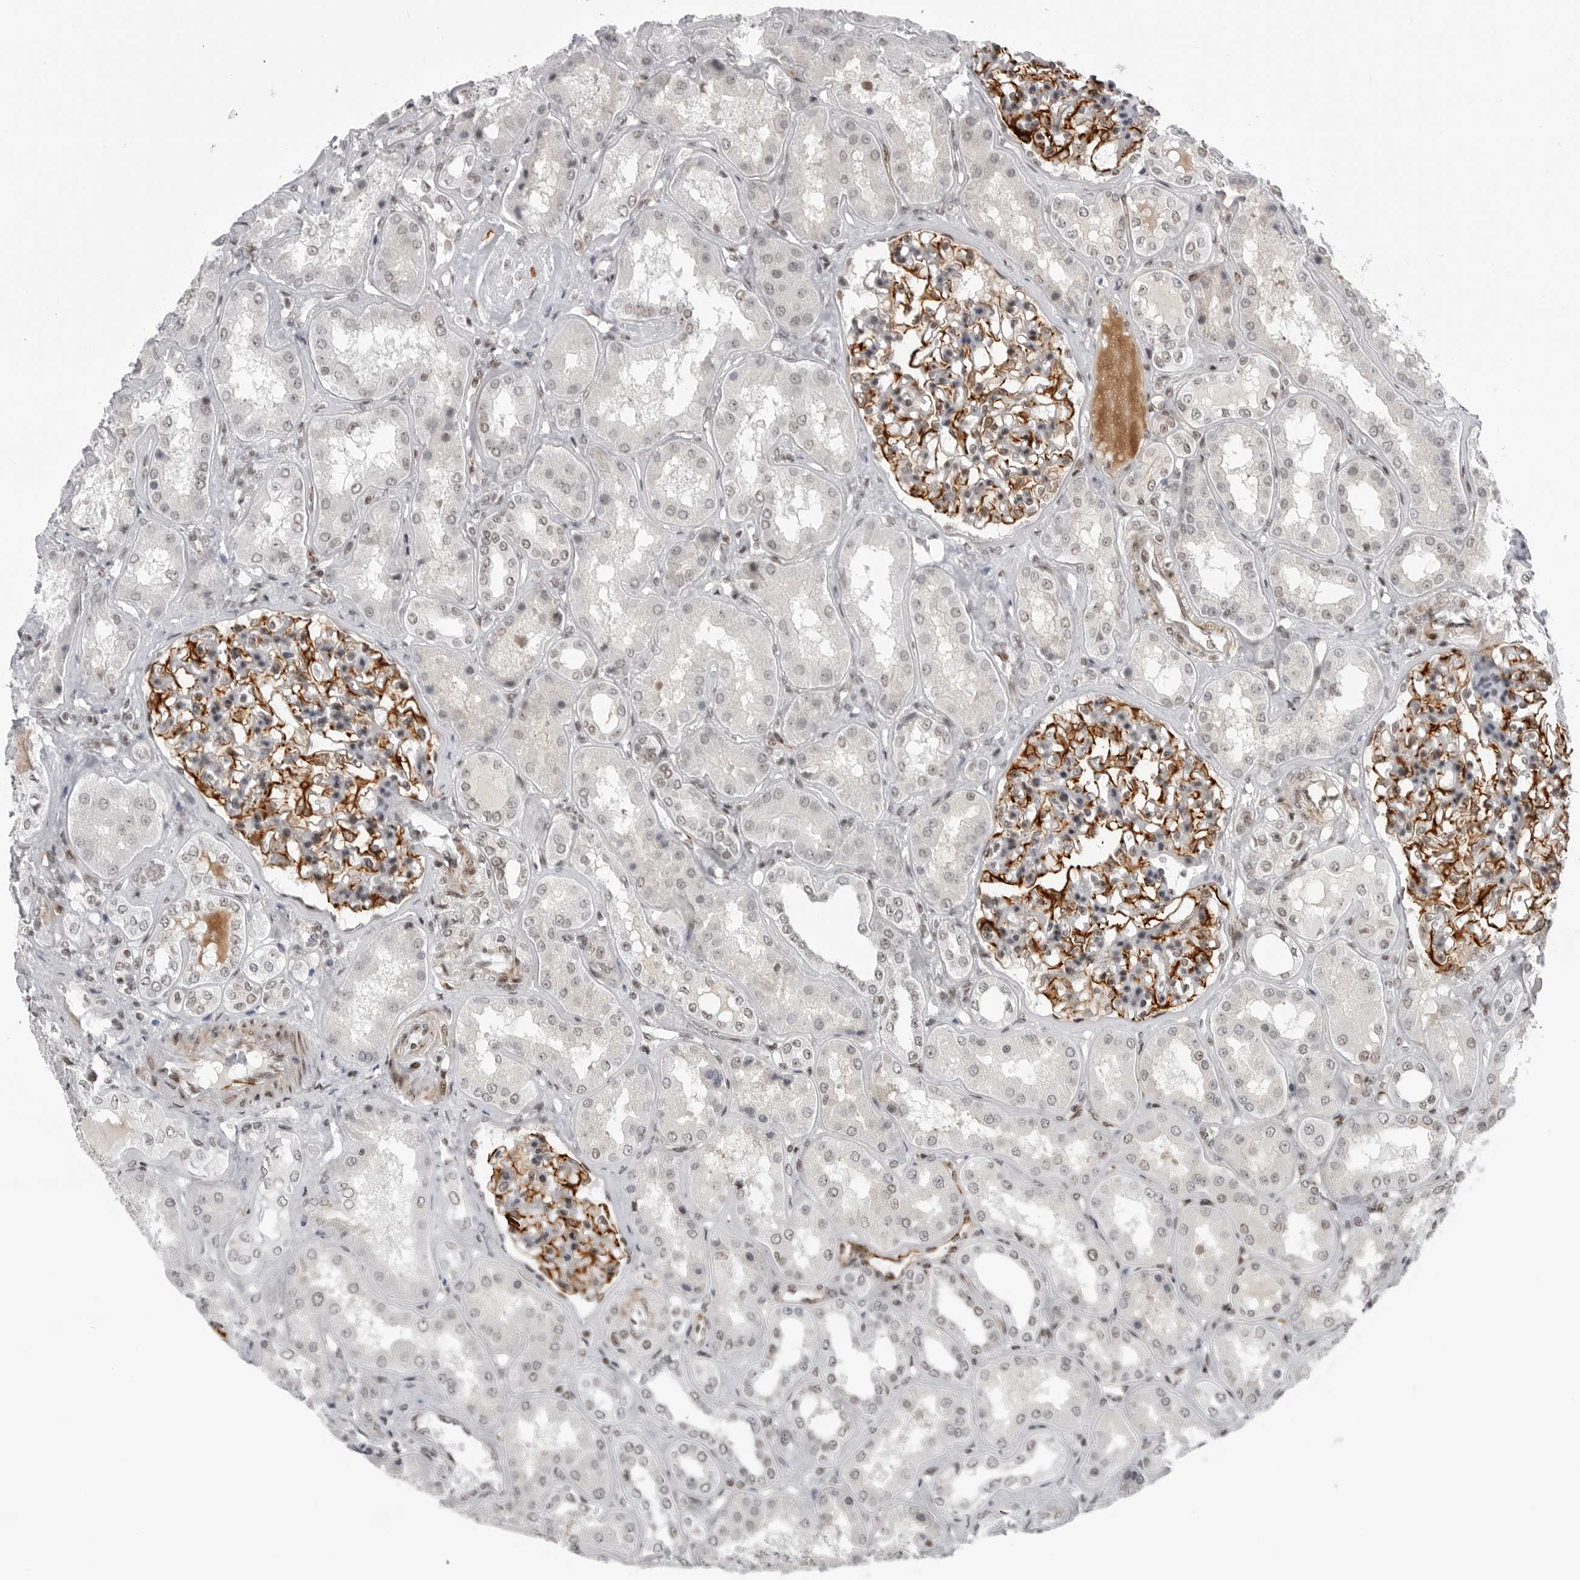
{"staining": {"intensity": "strong", "quantity": "25%-75%", "location": "cytoplasmic/membranous"}, "tissue": "kidney", "cell_type": "Cells in glomeruli", "image_type": "normal", "snomed": [{"axis": "morphology", "description": "Normal tissue, NOS"}, {"axis": "topography", "description": "Kidney"}], "caption": "Immunohistochemistry (DAB) staining of benign kidney demonstrates strong cytoplasmic/membranous protein expression in about 25%-75% of cells in glomeruli. (DAB IHC, brown staining for protein, blue staining for nuclei).", "gene": "TRIM66", "patient": {"sex": "female", "age": 56}}